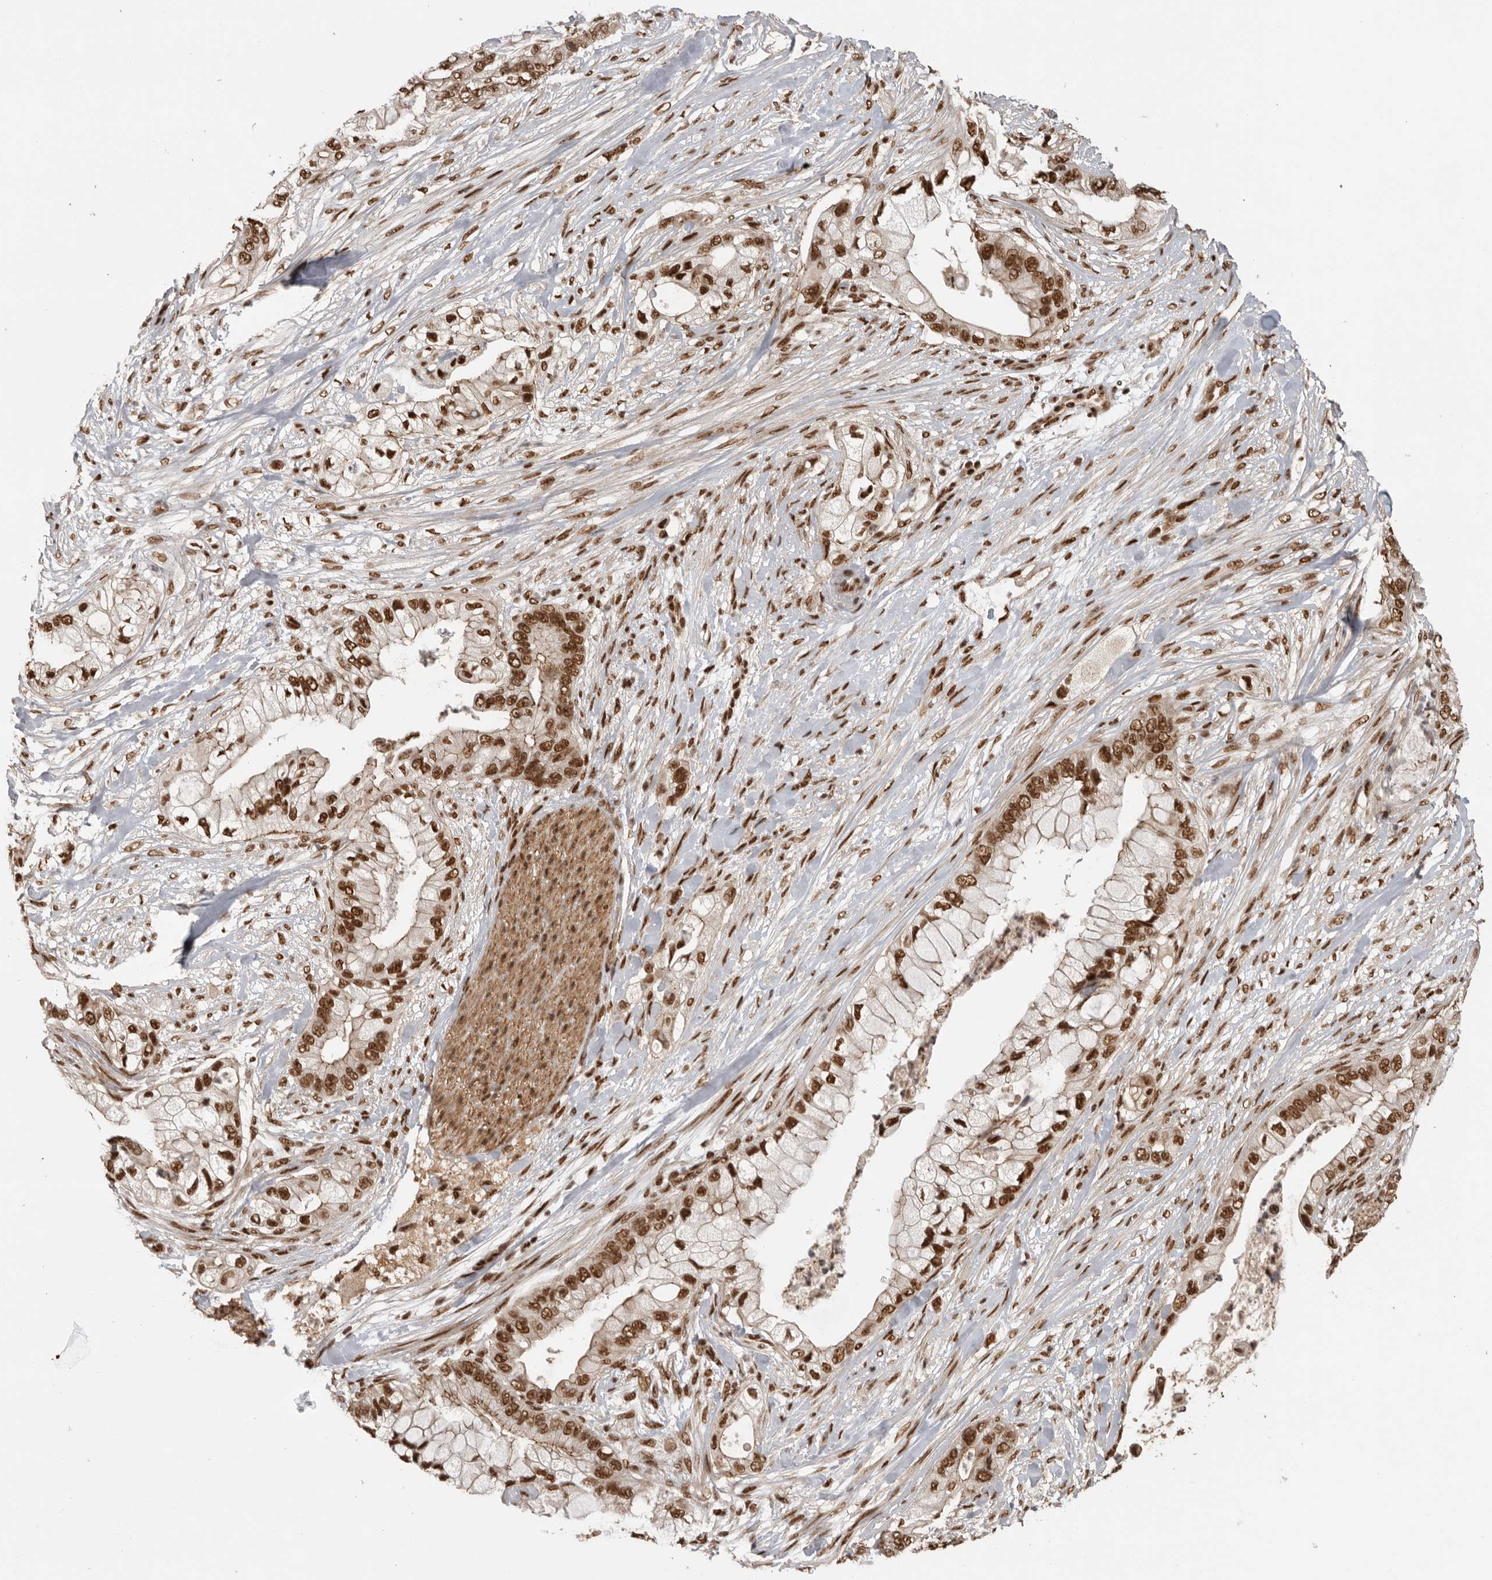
{"staining": {"intensity": "strong", "quantity": ">75%", "location": "nuclear"}, "tissue": "pancreatic cancer", "cell_type": "Tumor cells", "image_type": "cancer", "snomed": [{"axis": "morphology", "description": "Adenocarcinoma, NOS"}, {"axis": "topography", "description": "Pancreas"}], "caption": "Human pancreatic cancer (adenocarcinoma) stained with a brown dye demonstrates strong nuclear positive positivity in about >75% of tumor cells.", "gene": "CBLL1", "patient": {"sex": "male", "age": 53}}